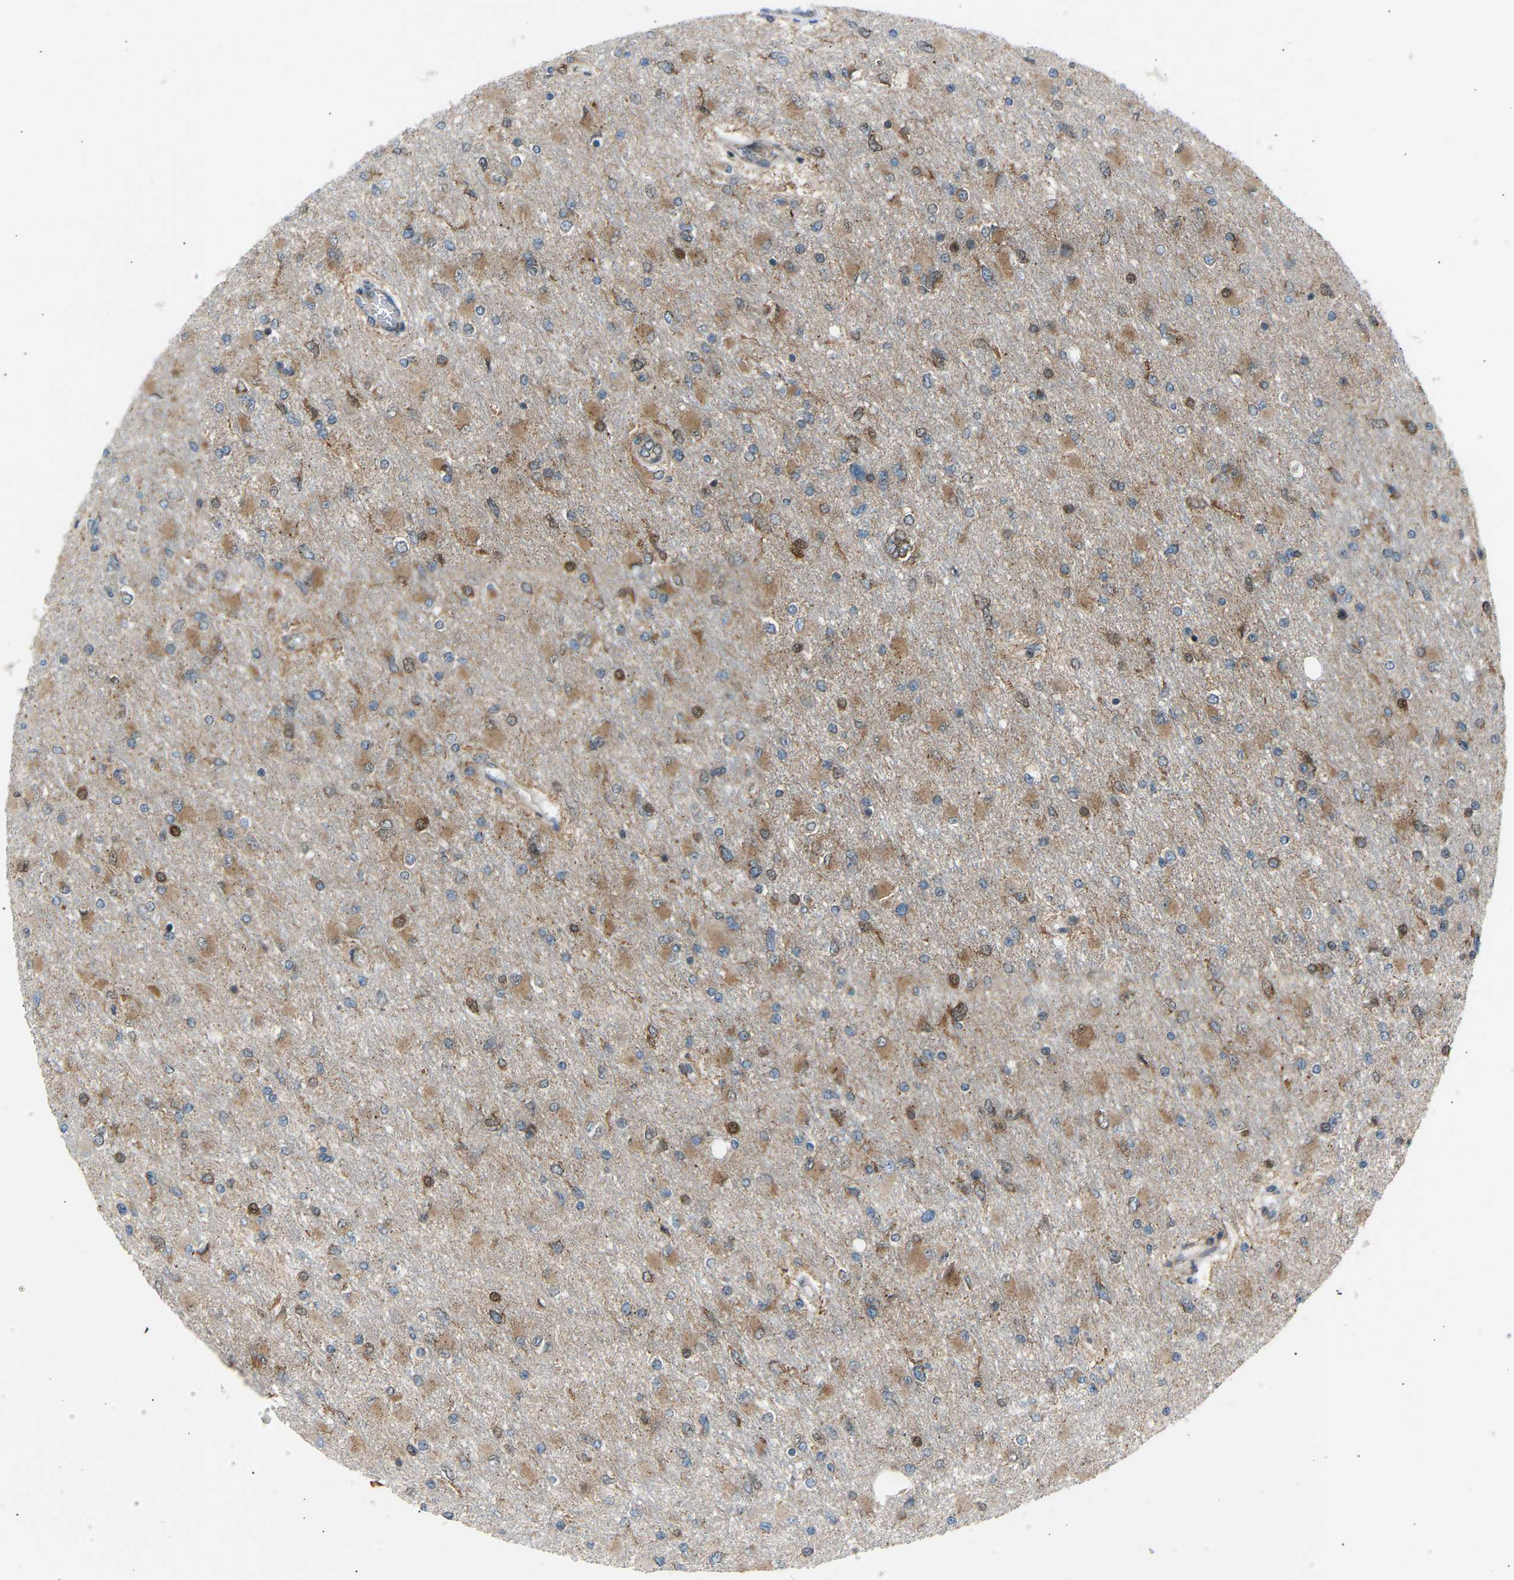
{"staining": {"intensity": "moderate", "quantity": ">75%", "location": "cytoplasmic/membranous"}, "tissue": "glioma", "cell_type": "Tumor cells", "image_type": "cancer", "snomed": [{"axis": "morphology", "description": "Glioma, malignant, High grade"}, {"axis": "topography", "description": "Cerebral cortex"}], "caption": "High-power microscopy captured an immunohistochemistry (IHC) histopathology image of glioma, revealing moderate cytoplasmic/membranous positivity in about >75% of tumor cells. Nuclei are stained in blue.", "gene": "VPS41", "patient": {"sex": "female", "age": 36}}